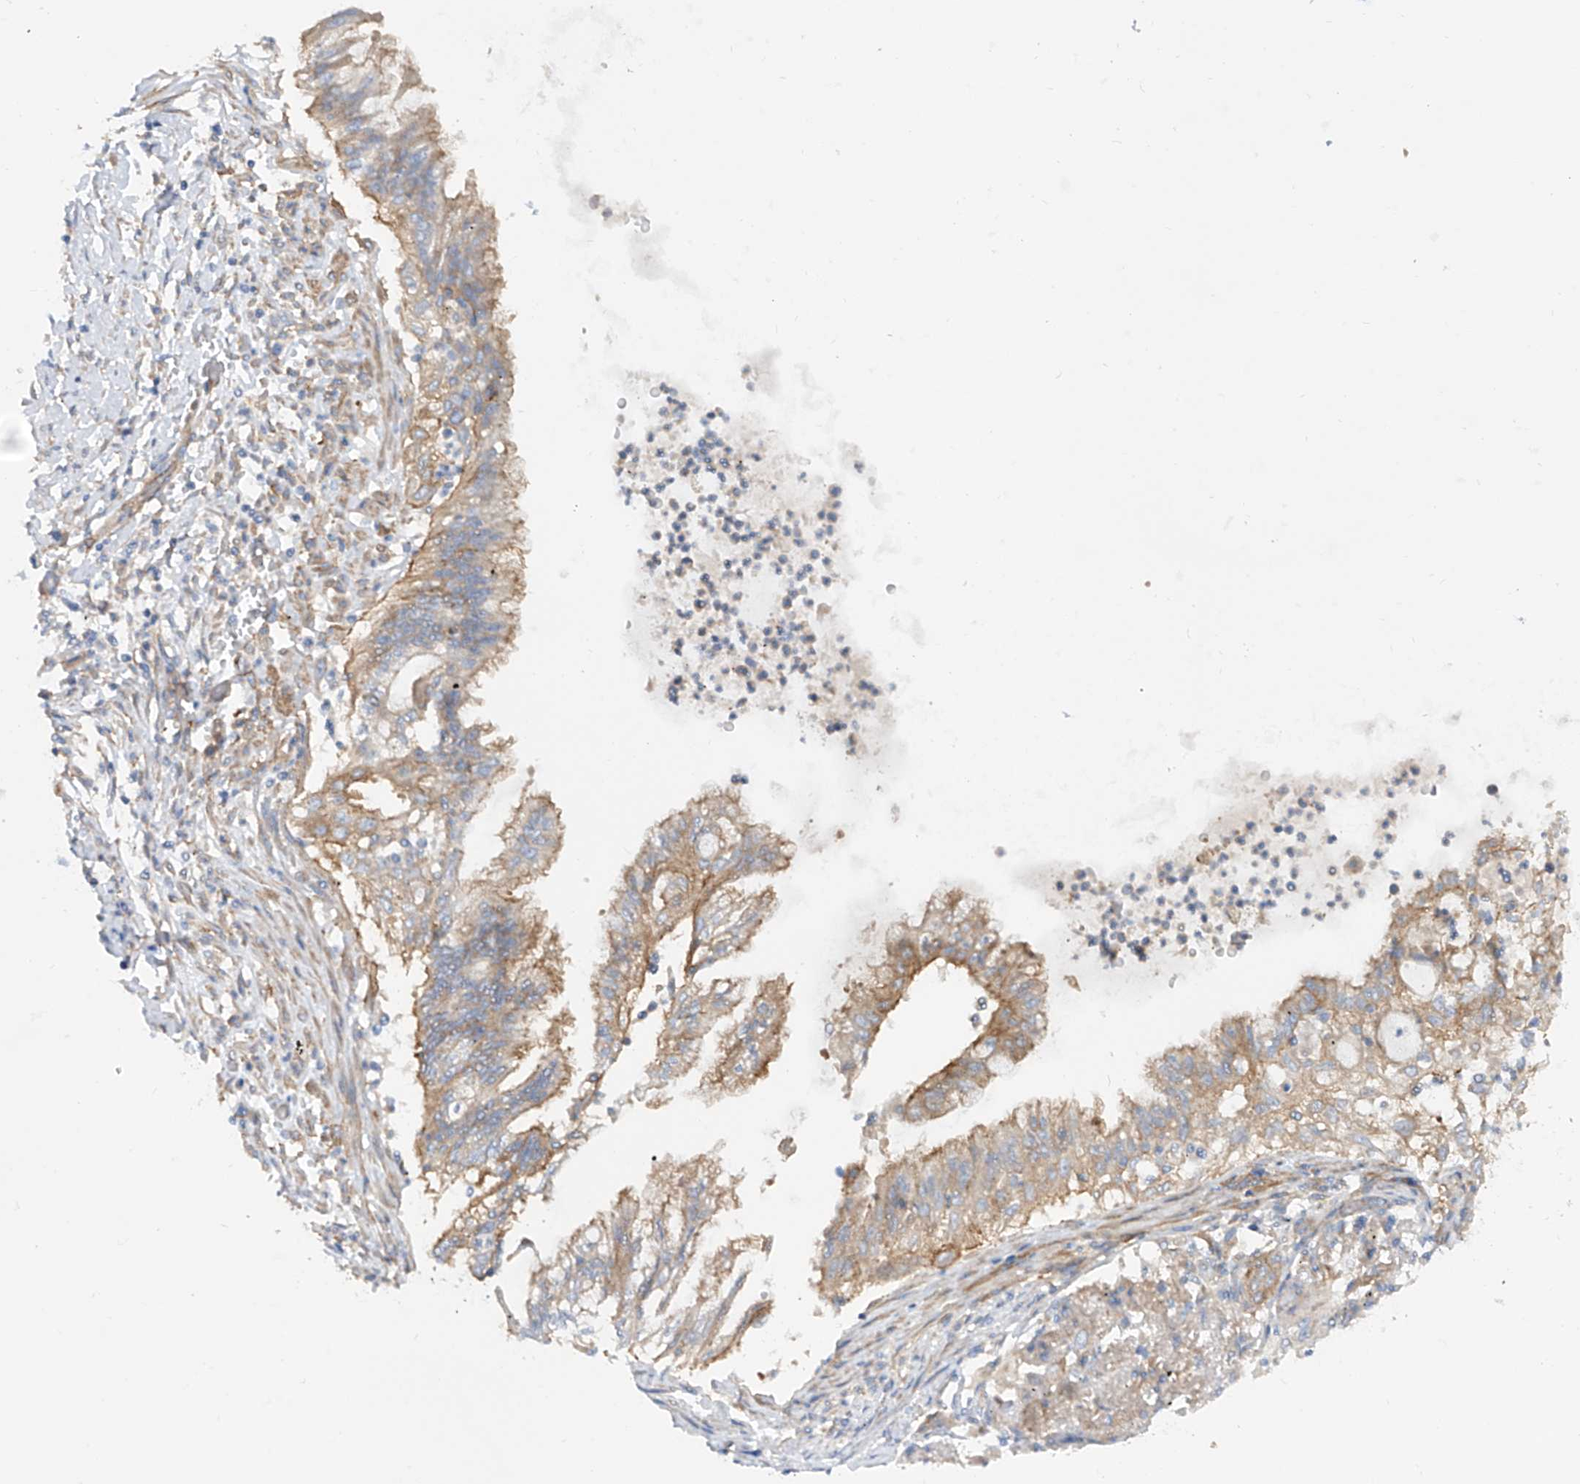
{"staining": {"intensity": "moderate", "quantity": ">75%", "location": "cytoplasmic/membranous"}, "tissue": "lung cancer", "cell_type": "Tumor cells", "image_type": "cancer", "snomed": [{"axis": "morphology", "description": "Adenocarcinoma, NOS"}, {"axis": "topography", "description": "Lung"}], "caption": "Tumor cells exhibit medium levels of moderate cytoplasmic/membranous positivity in about >75% of cells in adenocarcinoma (lung). (IHC, brightfield microscopy, high magnification).", "gene": "TMEM209", "patient": {"sex": "female", "age": 70}}